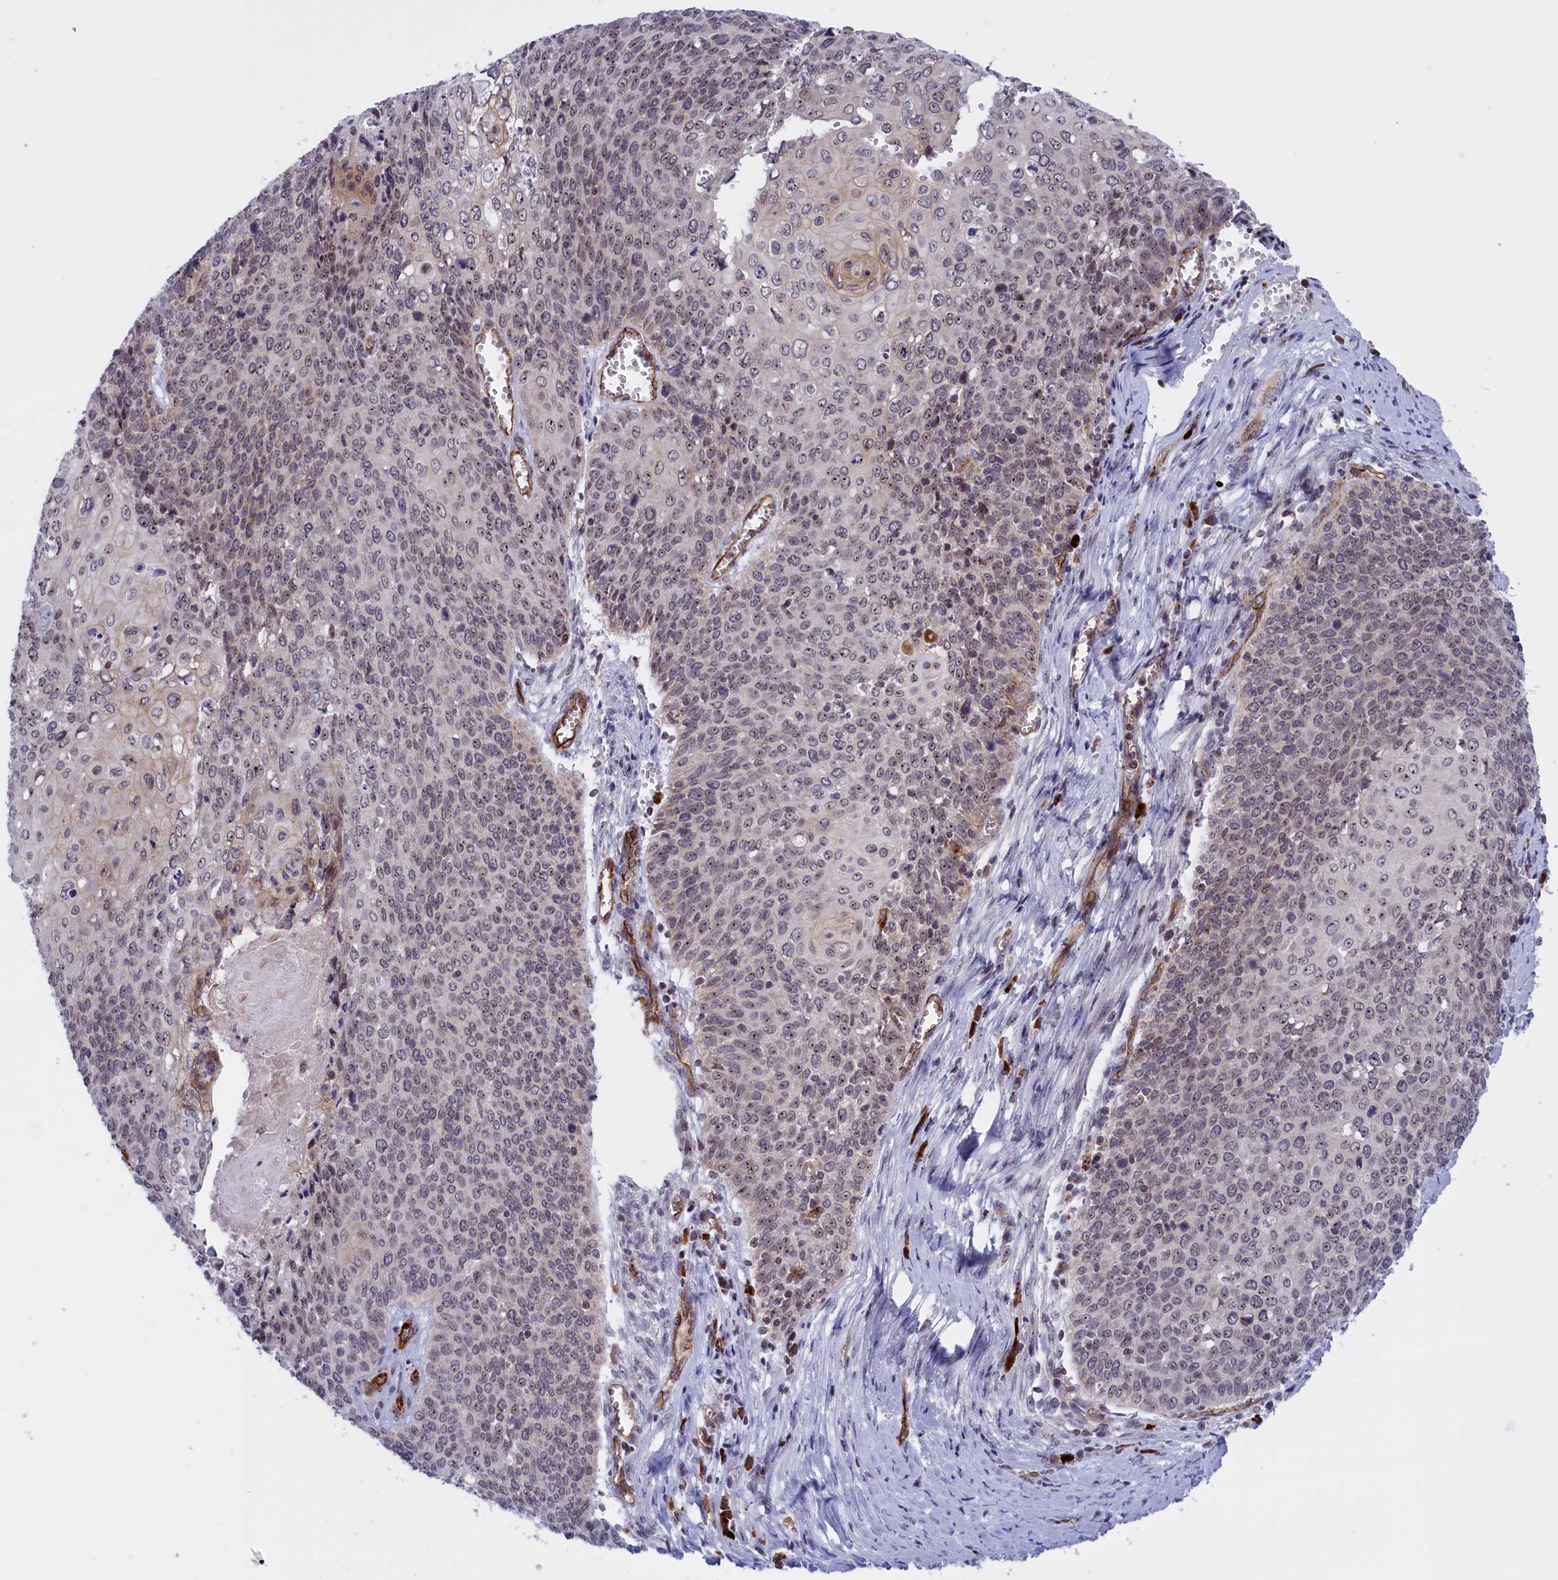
{"staining": {"intensity": "weak", "quantity": ">75%", "location": "nuclear"}, "tissue": "cervical cancer", "cell_type": "Tumor cells", "image_type": "cancer", "snomed": [{"axis": "morphology", "description": "Squamous cell carcinoma, NOS"}, {"axis": "topography", "description": "Cervix"}], "caption": "The image exhibits a brown stain indicating the presence of a protein in the nuclear of tumor cells in cervical cancer (squamous cell carcinoma).", "gene": "MPND", "patient": {"sex": "female", "age": 39}}